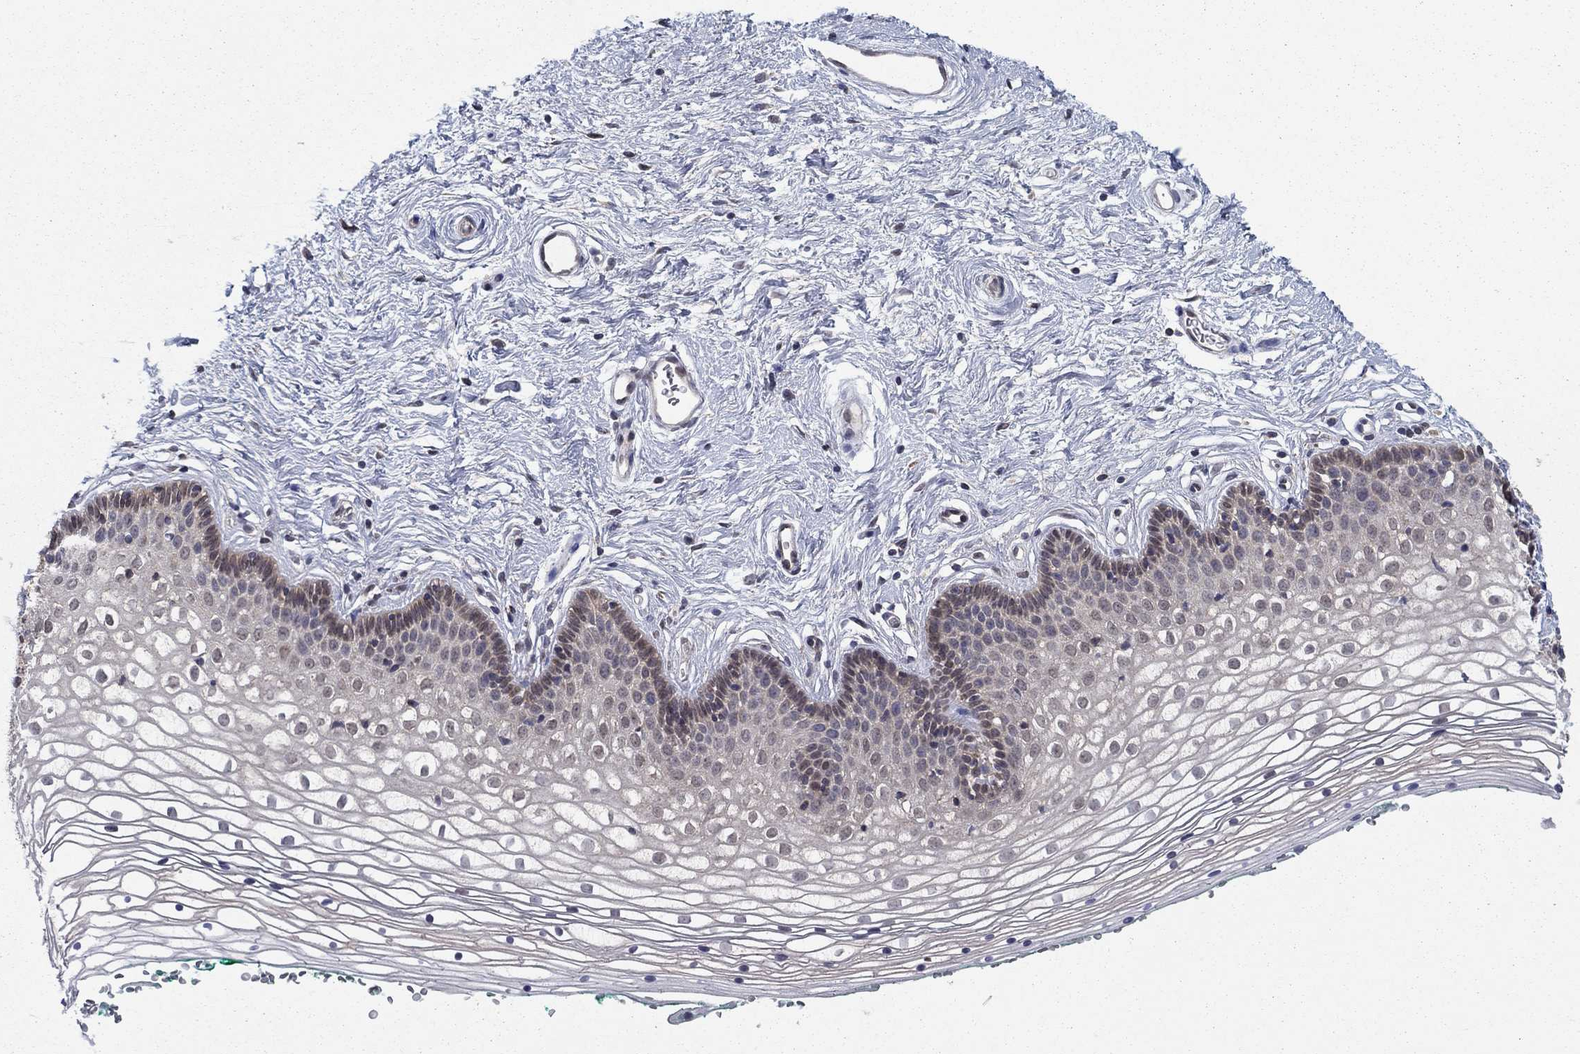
{"staining": {"intensity": "negative", "quantity": "none", "location": "none"}, "tissue": "vagina", "cell_type": "Squamous epithelial cells", "image_type": "normal", "snomed": [{"axis": "morphology", "description": "Normal tissue, NOS"}, {"axis": "topography", "description": "Vagina"}], "caption": "High power microscopy image of an IHC photomicrograph of normal vagina, revealing no significant expression in squamous epithelial cells. (Brightfield microscopy of DAB (3,3'-diaminobenzidine) immunohistochemistry at high magnification).", "gene": "GRHPR", "patient": {"sex": "female", "age": 36}}